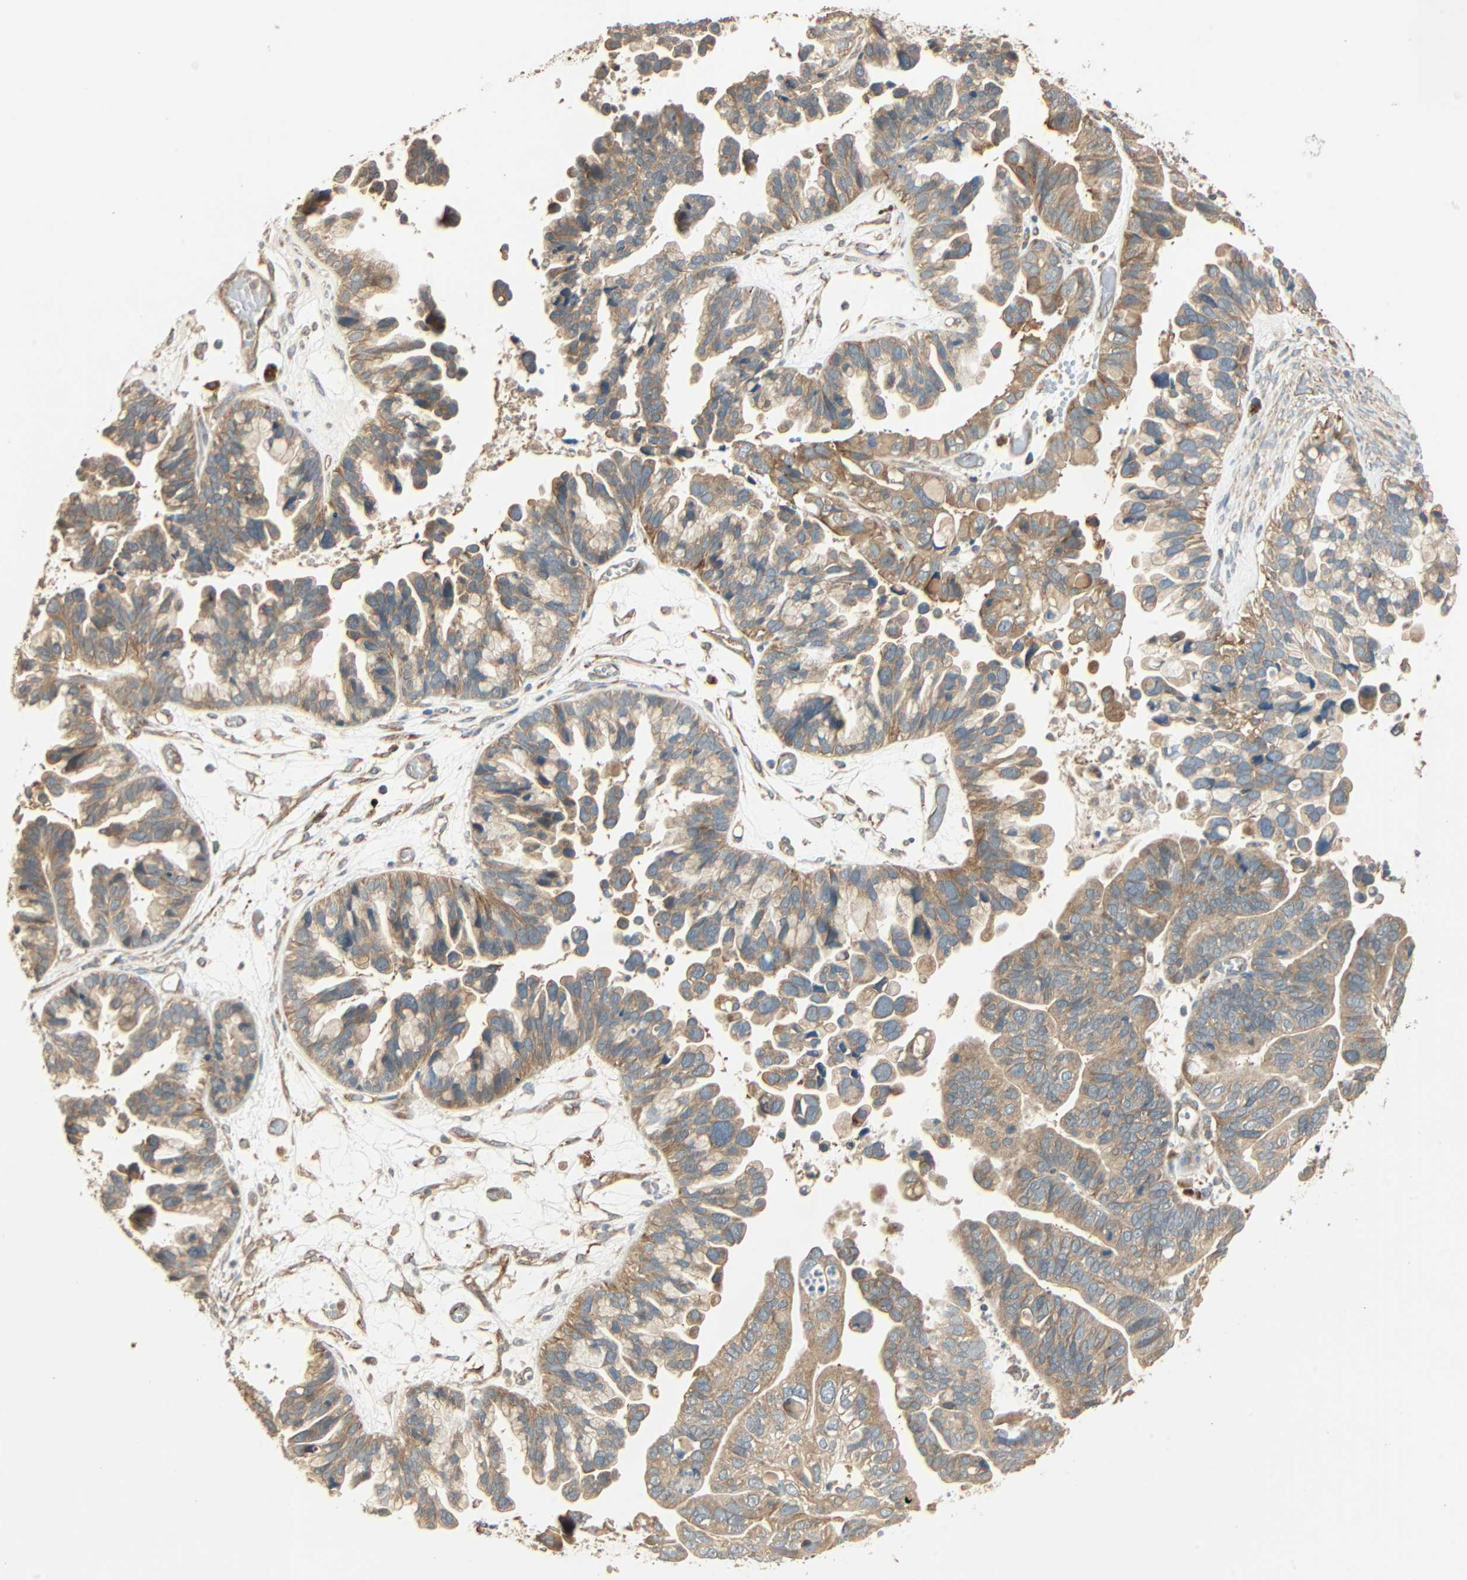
{"staining": {"intensity": "weak", "quantity": ">75%", "location": "cytoplasmic/membranous"}, "tissue": "ovarian cancer", "cell_type": "Tumor cells", "image_type": "cancer", "snomed": [{"axis": "morphology", "description": "Cystadenocarcinoma, serous, NOS"}, {"axis": "topography", "description": "Ovary"}], "caption": "Immunohistochemical staining of serous cystadenocarcinoma (ovarian) displays low levels of weak cytoplasmic/membranous positivity in about >75% of tumor cells. Nuclei are stained in blue.", "gene": "GALK1", "patient": {"sex": "female", "age": 56}}